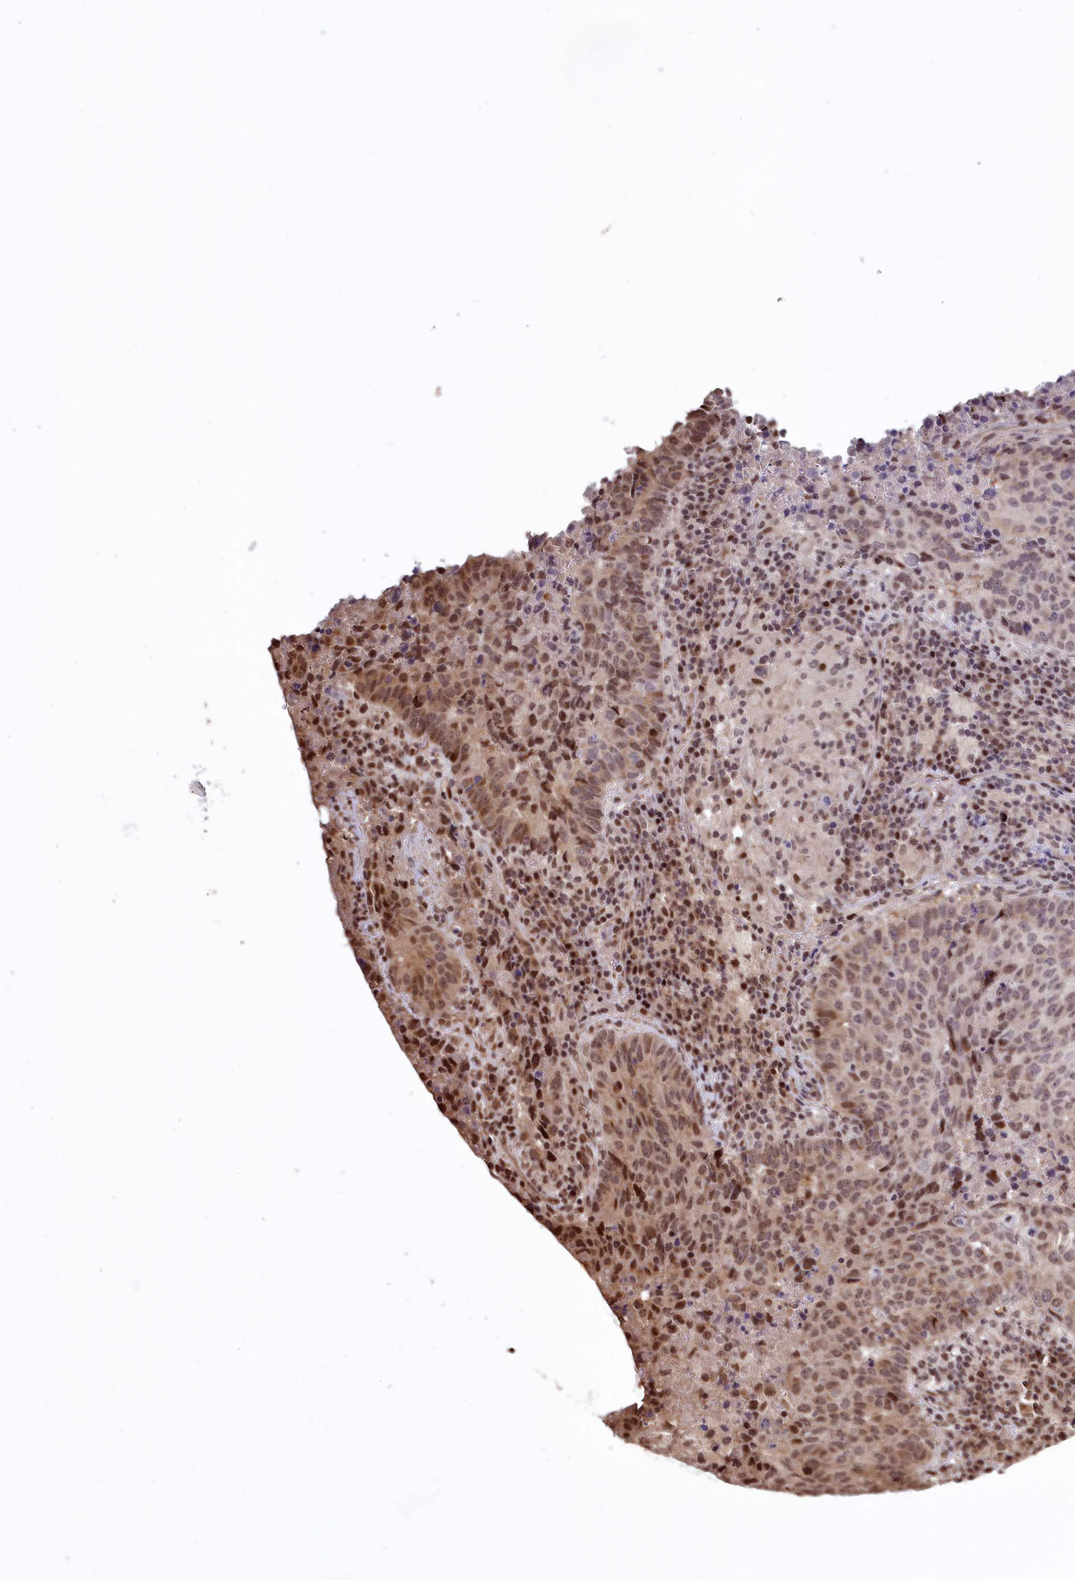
{"staining": {"intensity": "moderate", "quantity": "25%-75%", "location": "nuclear"}, "tissue": "lung cancer", "cell_type": "Tumor cells", "image_type": "cancer", "snomed": [{"axis": "morphology", "description": "Squamous cell carcinoma, NOS"}, {"axis": "topography", "description": "Lung"}], "caption": "Immunohistochemical staining of human lung cancer (squamous cell carcinoma) displays moderate nuclear protein expression in approximately 25%-75% of tumor cells.", "gene": "RELB", "patient": {"sex": "male", "age": 73}}